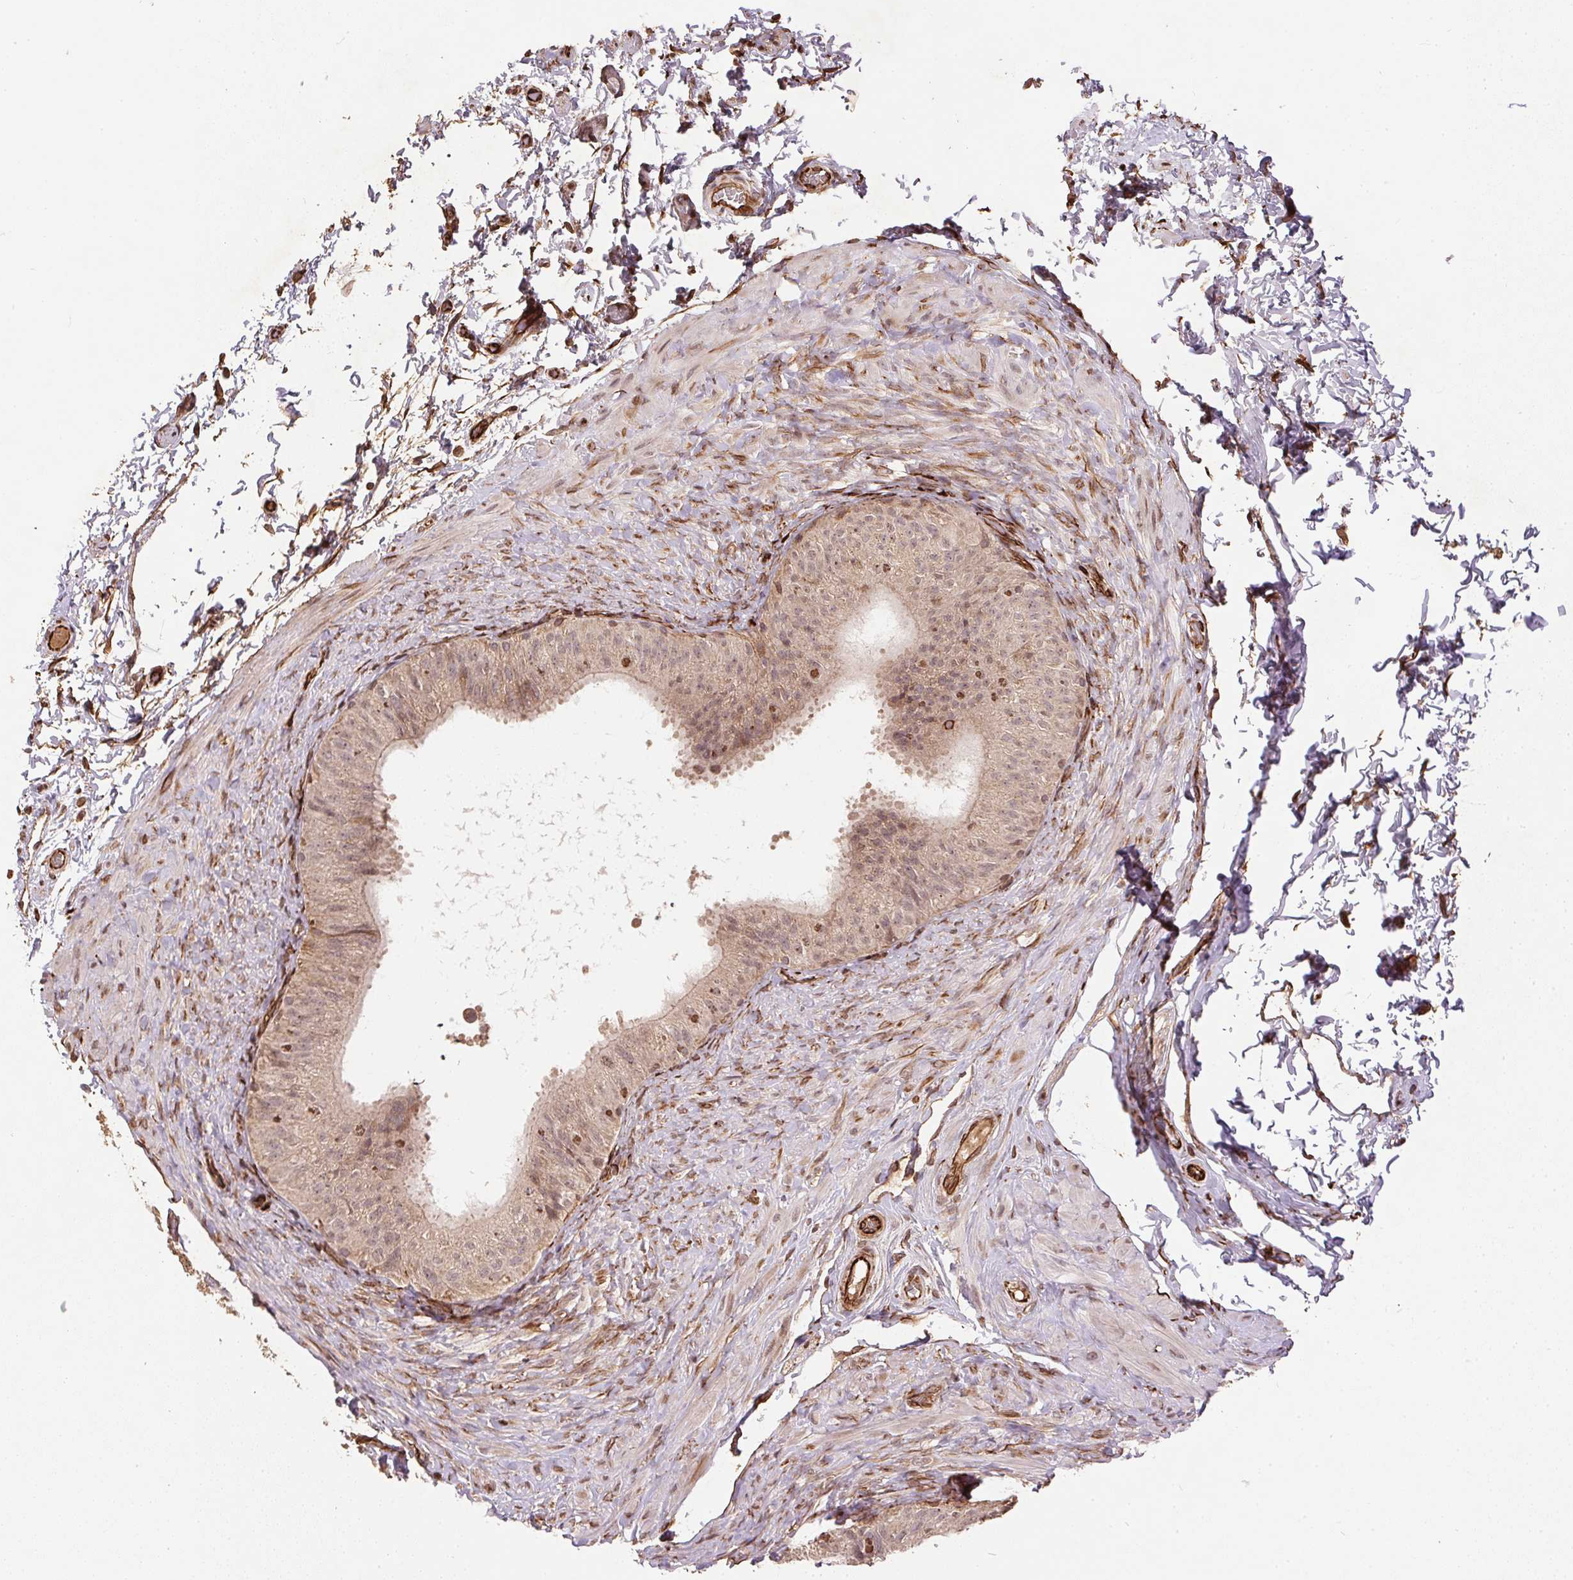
{"staining": {"intensity": "weak", "quantity": "25%-75%", "location": "cytoplasmic/membranous"}, "tissue": "epididymis", "cell_type": "Glandular cells", "image_type": "normal", "snomed": [{"axis": "morphology", "description": "Normal tissue, NOS"}, {"axis": "topography", "description": "Epididymis, spermatic cord, NOS"}, {"axis": "topography", "description": "Epididymis"}], "caption": "Immunohistochemistry (IHC) (DAB (3,3'-diaminobenzidine)) staining of benign epididymis demonstrates weak cytoplasmic/membranous protein positivity in about 25%-75% of glandular cells. Immunohistochemistry (IHC) stains the protein in brown and the nuclei are stained blue.", "gene": "SPRED2", "patient": {"sex": "male", "age": 31}}